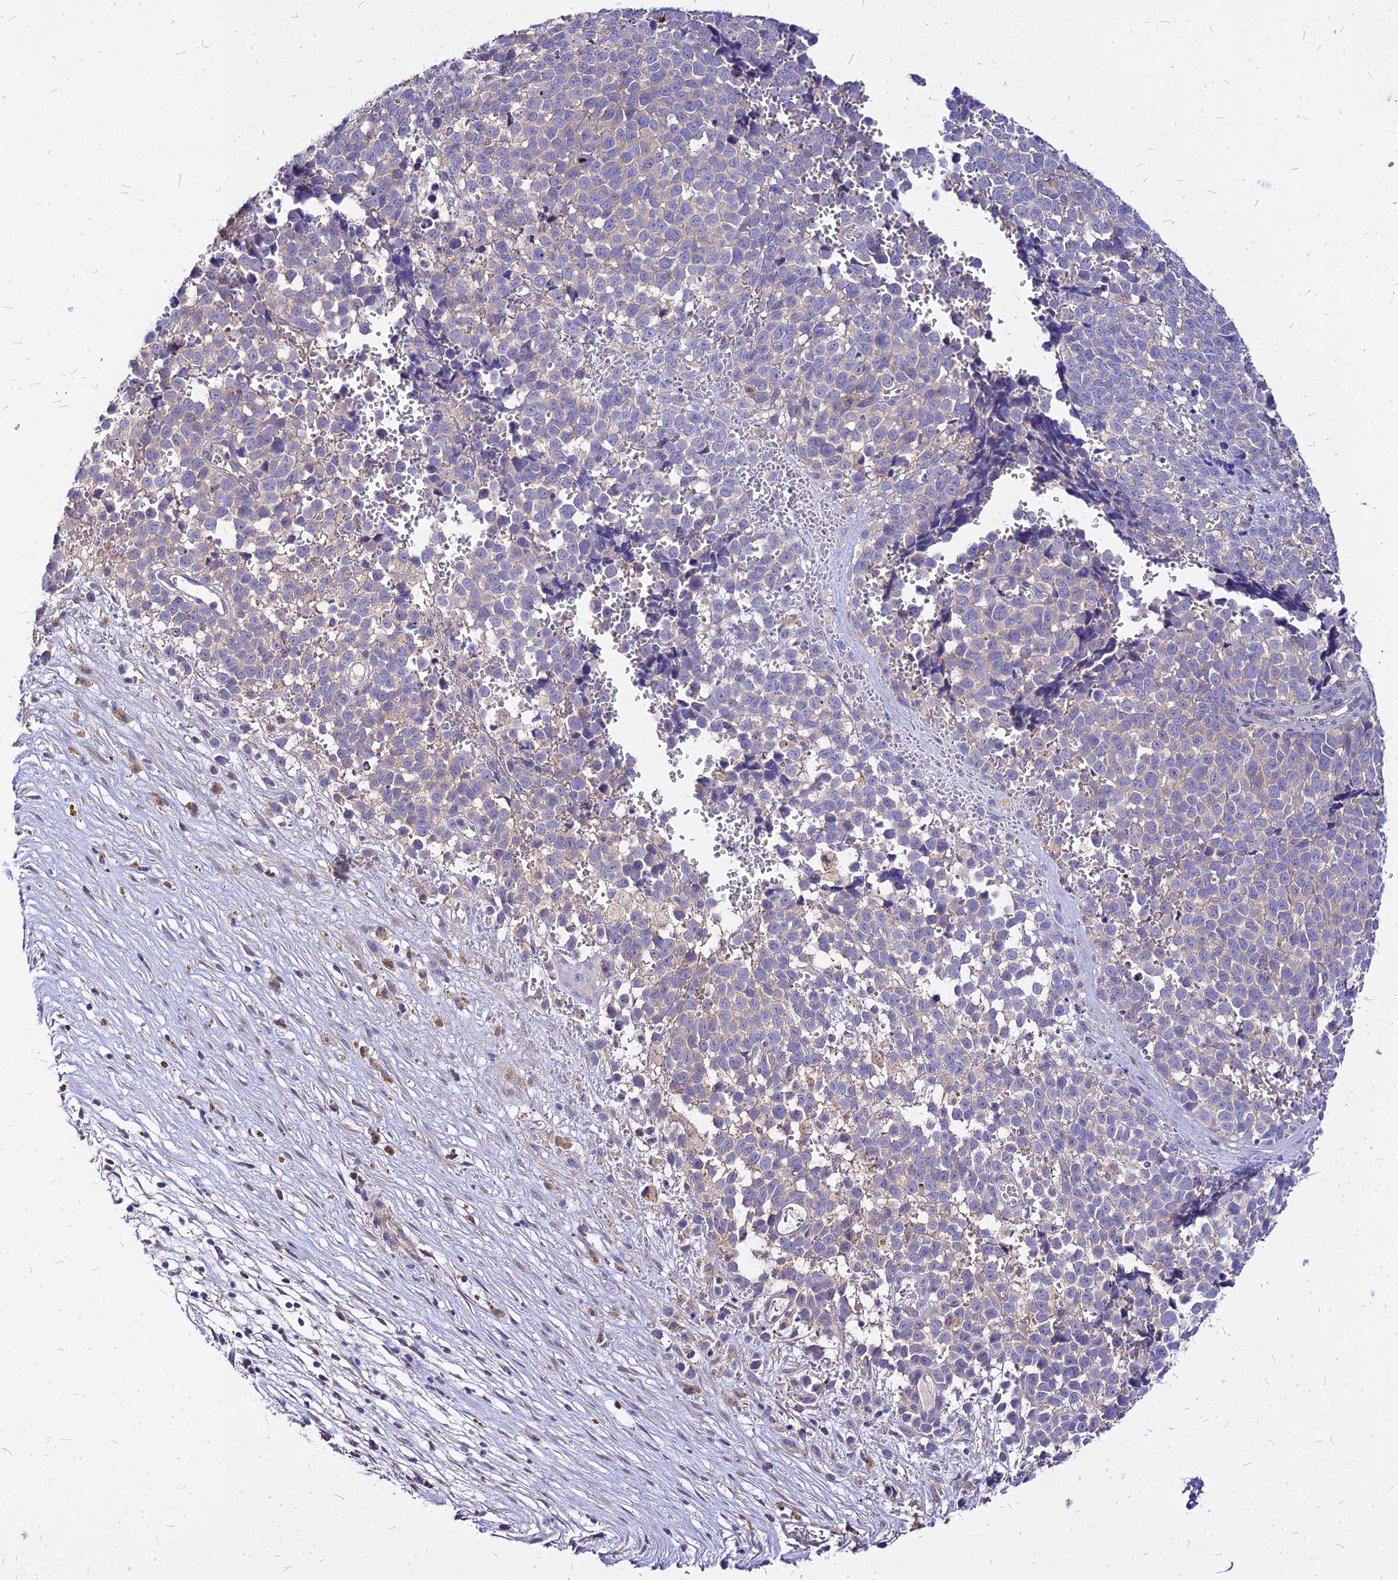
{"staining": {"intensity": "negative", "quantity": "none", "location": "none"}, "tissue": "melanoma", "cell_type": "Tumor cells", "image_type": "cancer", "snomed": [{"axis": "morphology", "description": "Malignant melanoma, NOS"}, {"axis": "topography", "description": "Nose, NOS"}], "caption": "A histopathology image of melanoma stained for a protein shows no brown staining in tumor cells. (Immunohistochemistry (ihc), brightfield microscopy, high magnification).", "gene": "COMMD10", "patient": {"sex": "female", "age": 48}}